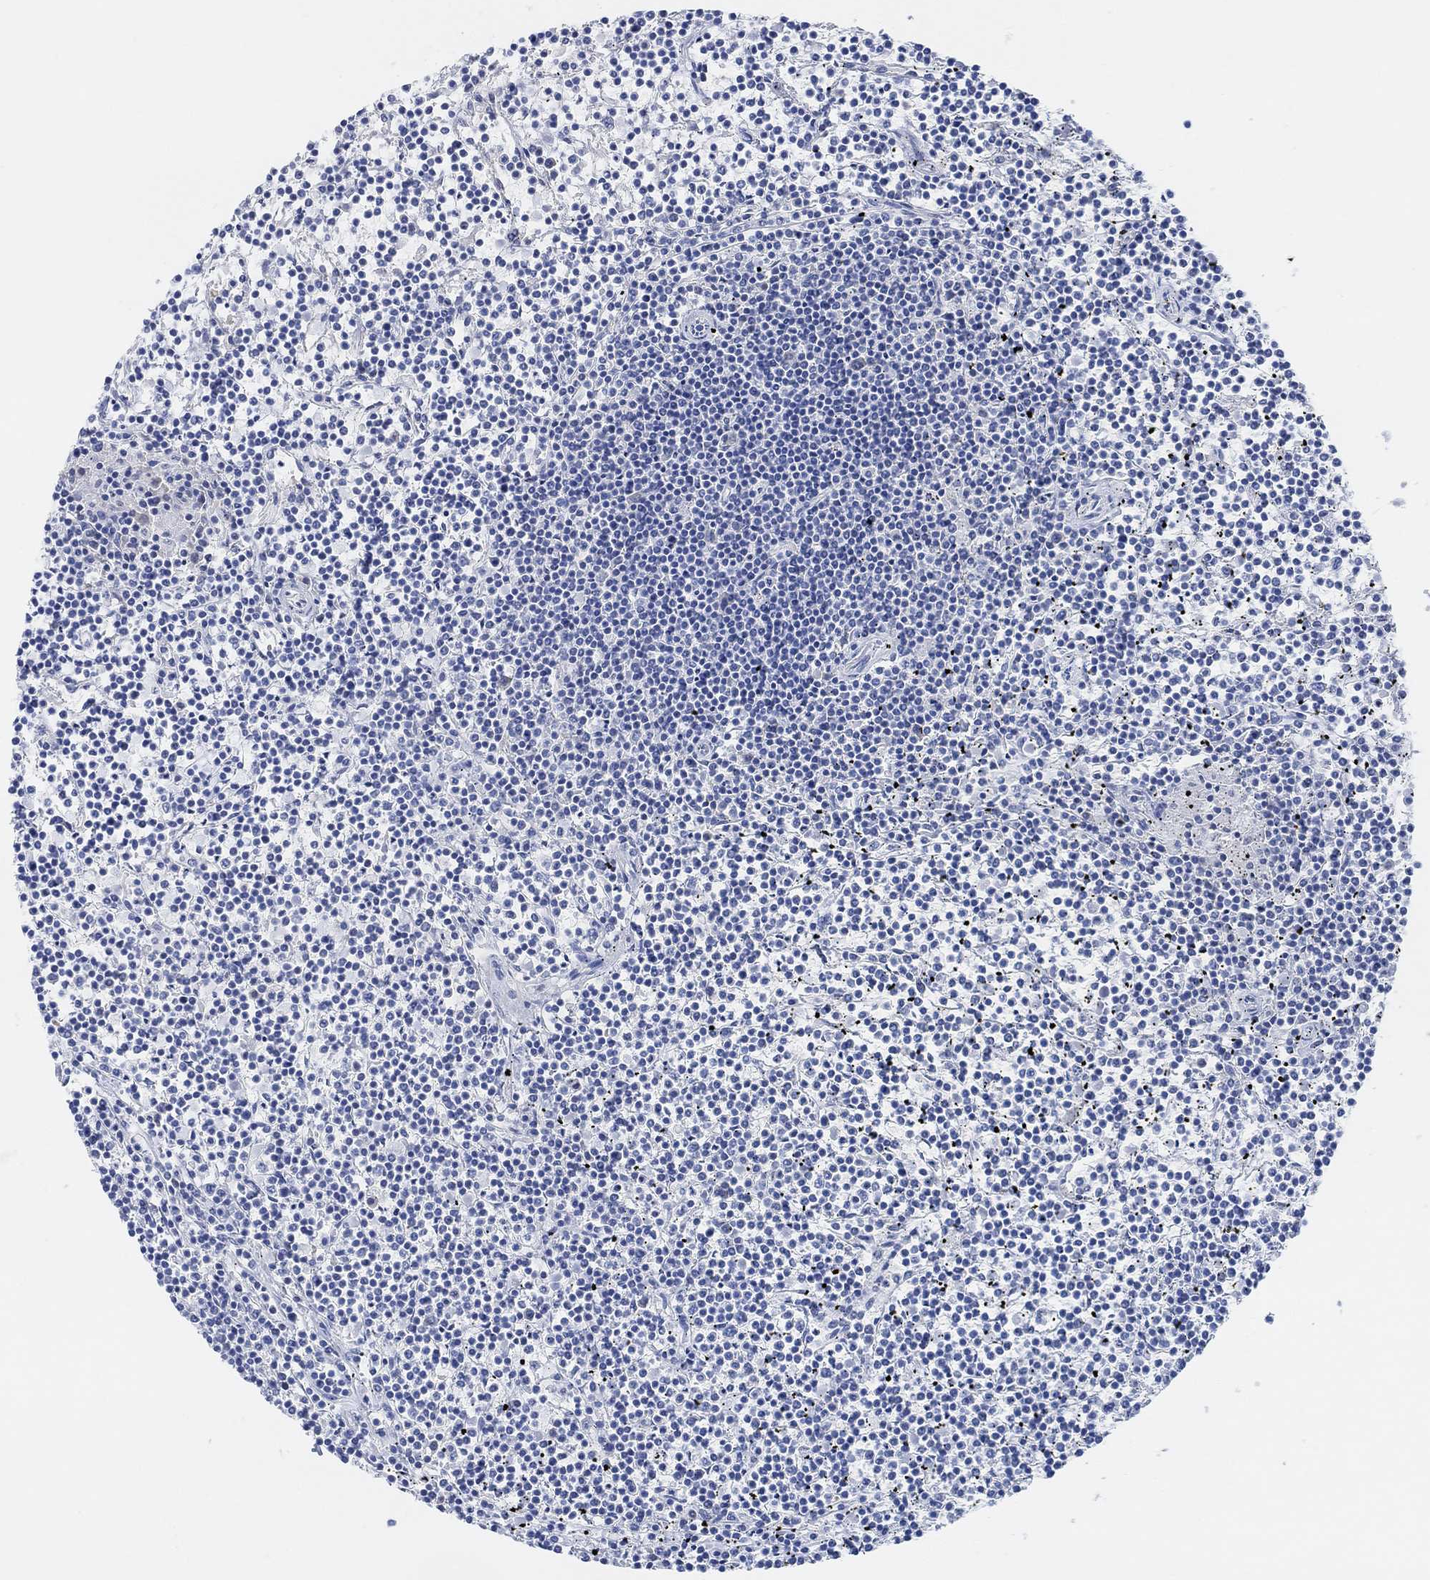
{"staining": {"intensity": "negative", "quantity": "none", "location": "none"}, "tissue": "lymphoma", "cell_type": "Tumor cells", "image_type": "cancer", "snomed": [{"axis": "morphology", "description": "Malignant lymphoma, non-Hodgkin's type, Low grade"}, {"axis": "topography", "description": "Spleen"}], "caption": "Human lymphoma stained for a protein using immunohistochemistry reveals no expression in tumor cells.", "gene": "MUC1", "patient": {"sex": "female", "age": 19}}